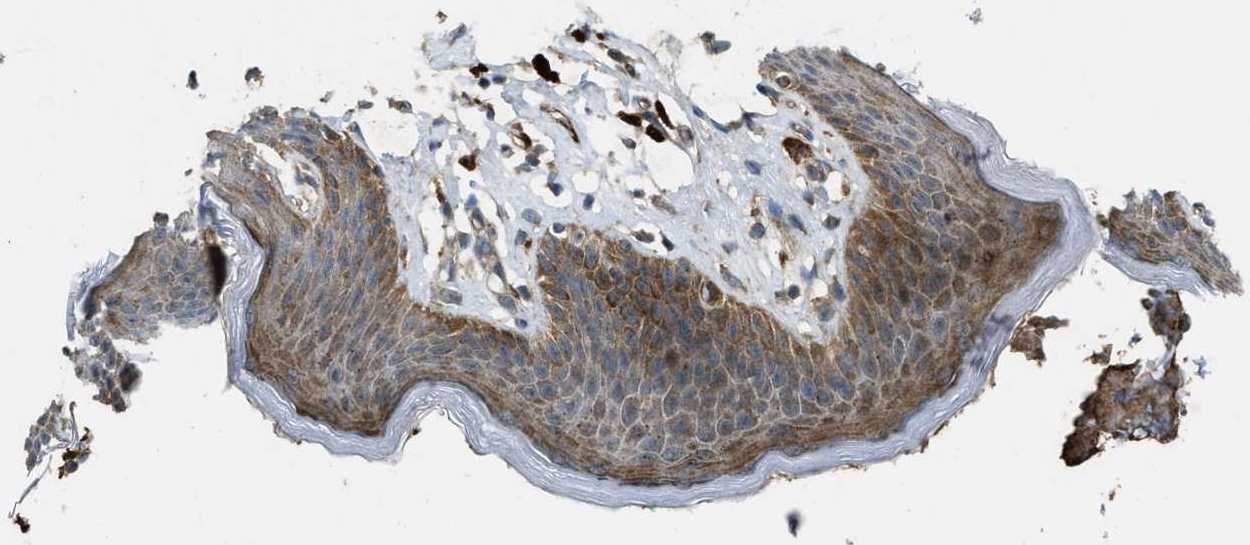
{"staining": {"intensity": "moderate", "quantity": ">75%", "location": "cytoplasmic/membranous"}, "tissue": "skin", "cell_type": "Epidermal cells", "image_type": "normal", "snomed": [{"axis": "morphology", "description": "Normal tissue, NOS"}, {"axis": "topography", "description": "Vulva"}], "caption": "Immunohistochemical staining of benign skin shows >75% levels of moderate cytoplasmic/membranous protein expression in about >75% of epidermal cells.", "gene": "LRRC72", "patient": {"sex": "female", "age": 66}}